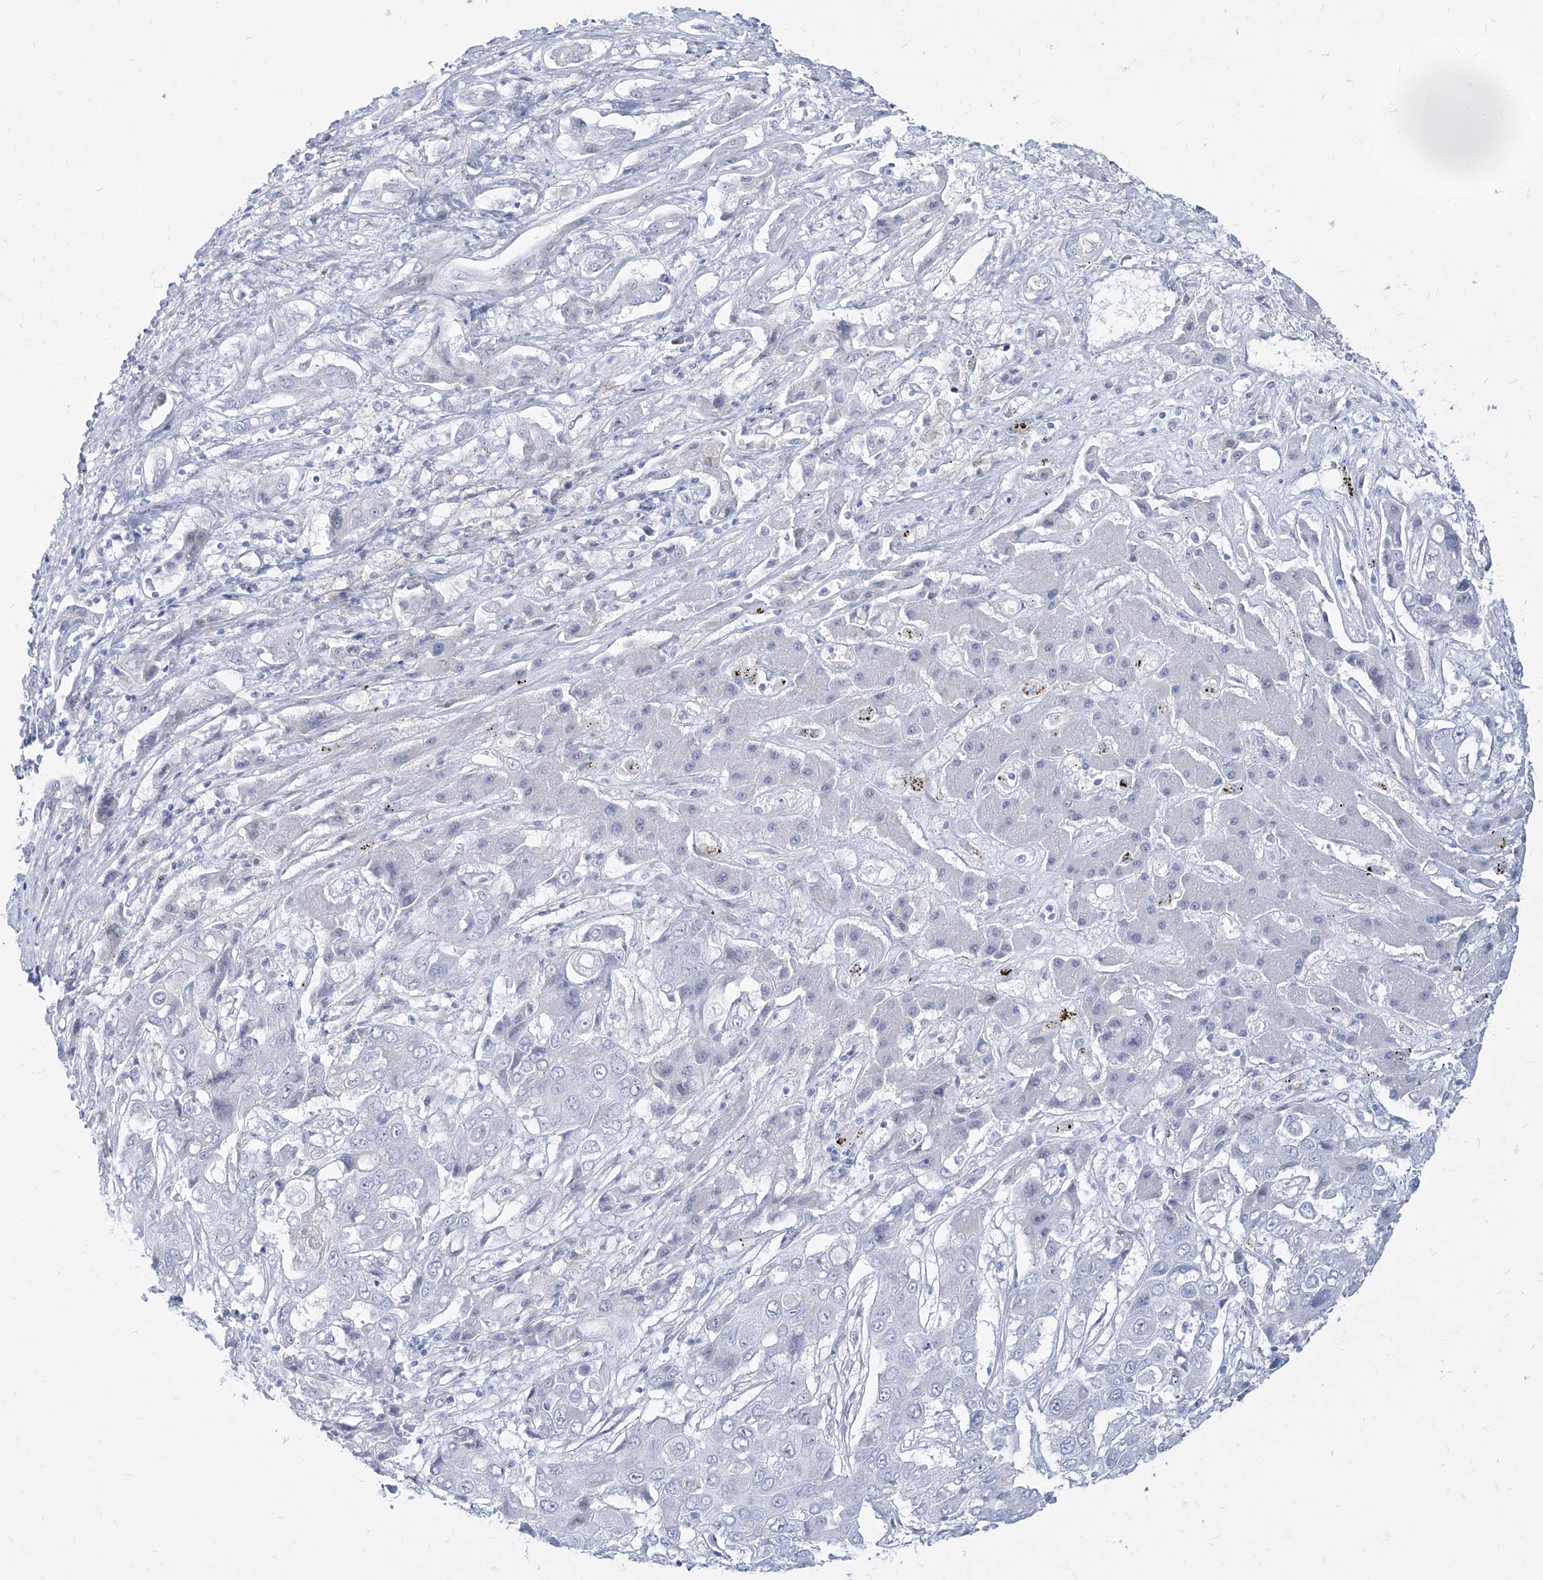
{"staining": {"intensity": "negative", "quantity": "none", "location": "none"}, "tissue": "liver cancer", "cell_type": "Tumor cells", "image_type": "cancer", "snomed": [{"axis": "morphology", "description": "Cholangiocarcinoma"}, {"axis": "topography", "description": "Liver"}], "caption": "This is an immunohistochemistry (IHC) photomicrograph of human liver cancer. There is no staining in tumor cells.", "gene": "TXLNB", "patient": {"sex": "male", "age": 67}}